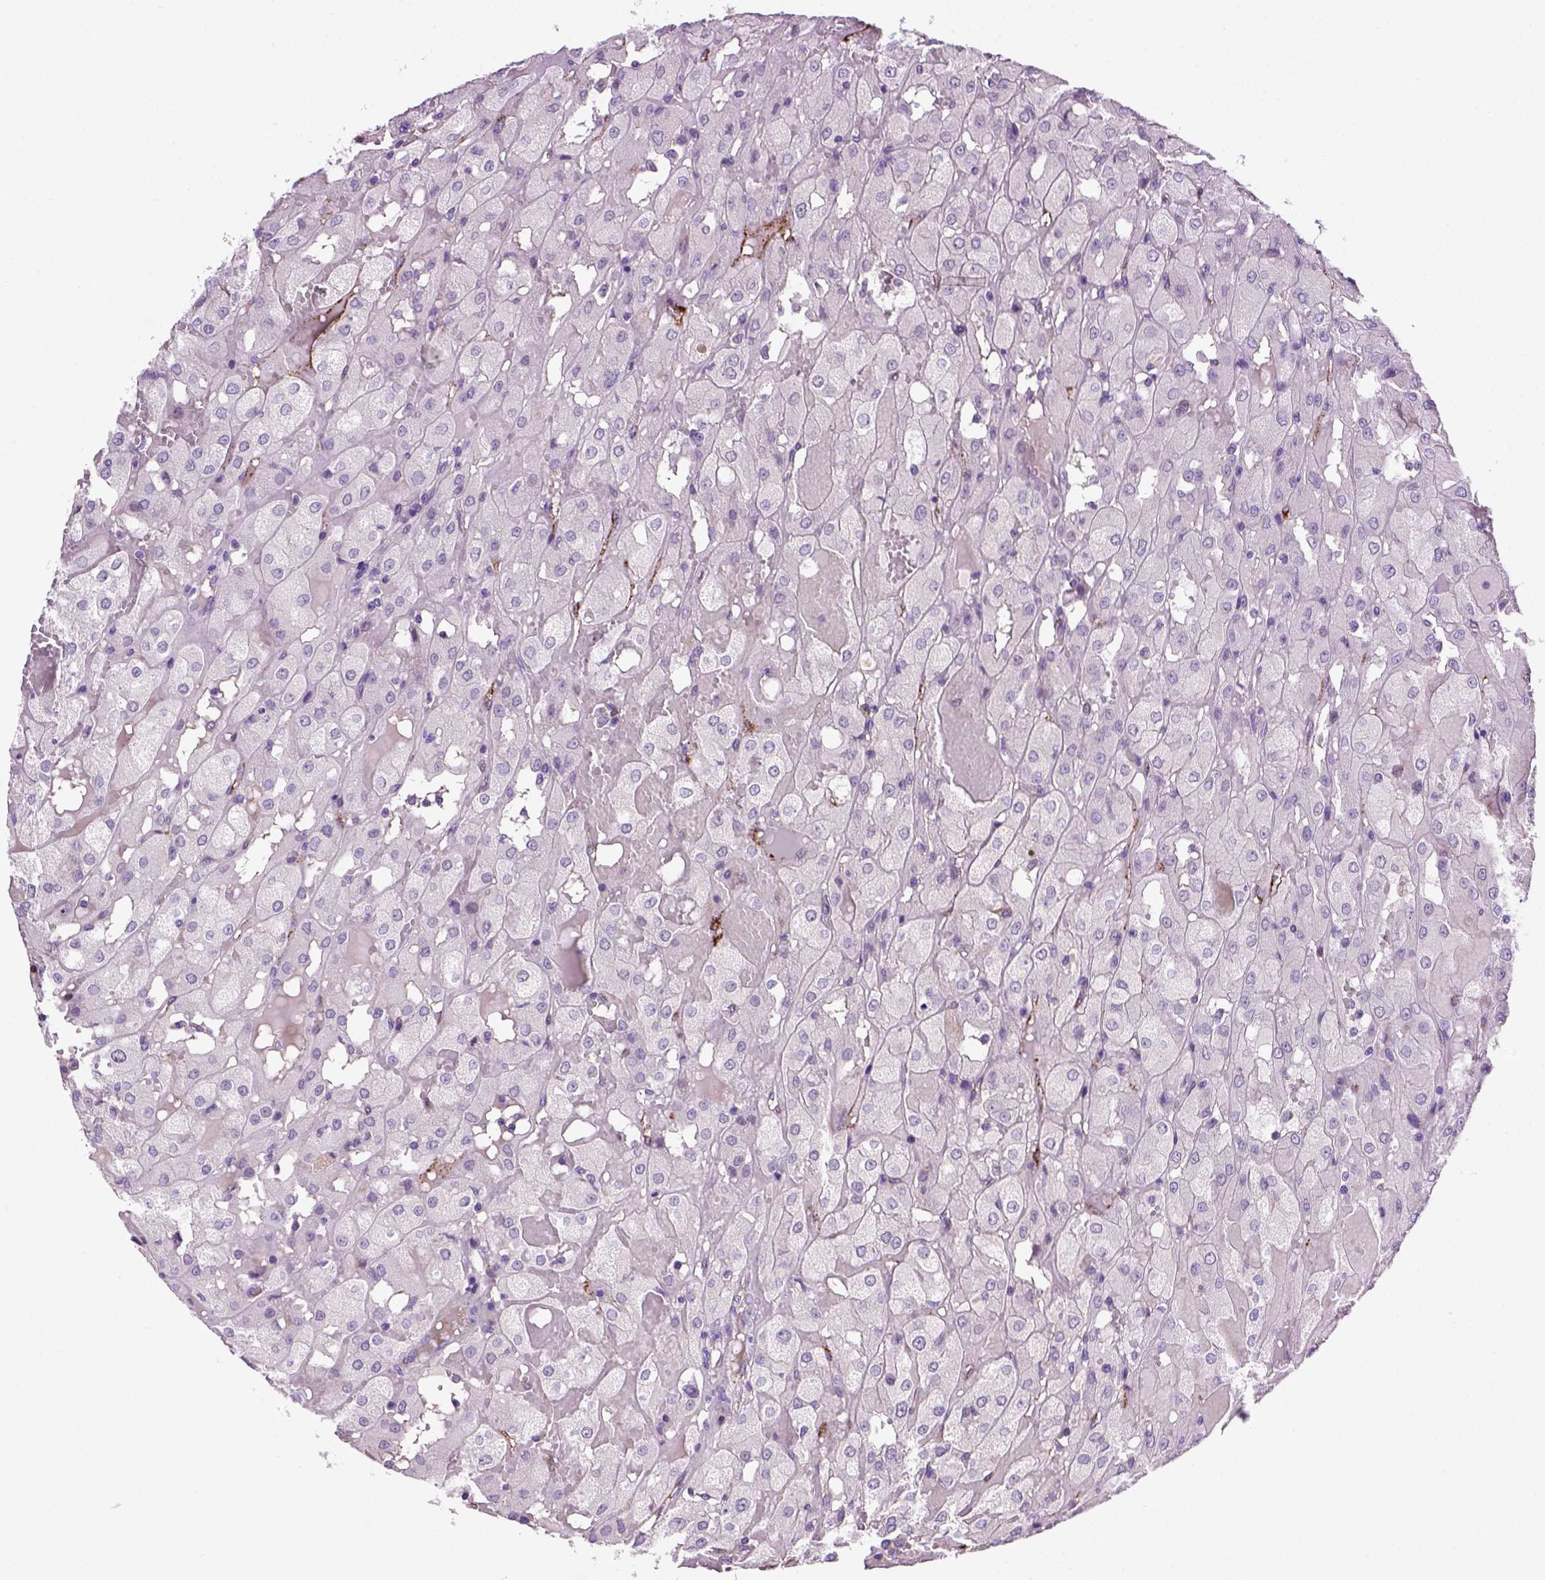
{"staining": {"intensity": "negative", "quantity": "none", "location": "none"}, "tissue": "renal cancer", "cell_type": "Tumor cells", "image_type": "cancer", "snomed": [{"axis": "morphology", "description": "Adenocarcinoma, NOS"}, {"axis": "topography", "description": "Kidney"}], "caption": "Protein analysis of adenocarcinoma (renal) demonstrates no significant positivity in tumor cells.", "gene": "VWF", "patient": {"sex": "male", "age": 72}}